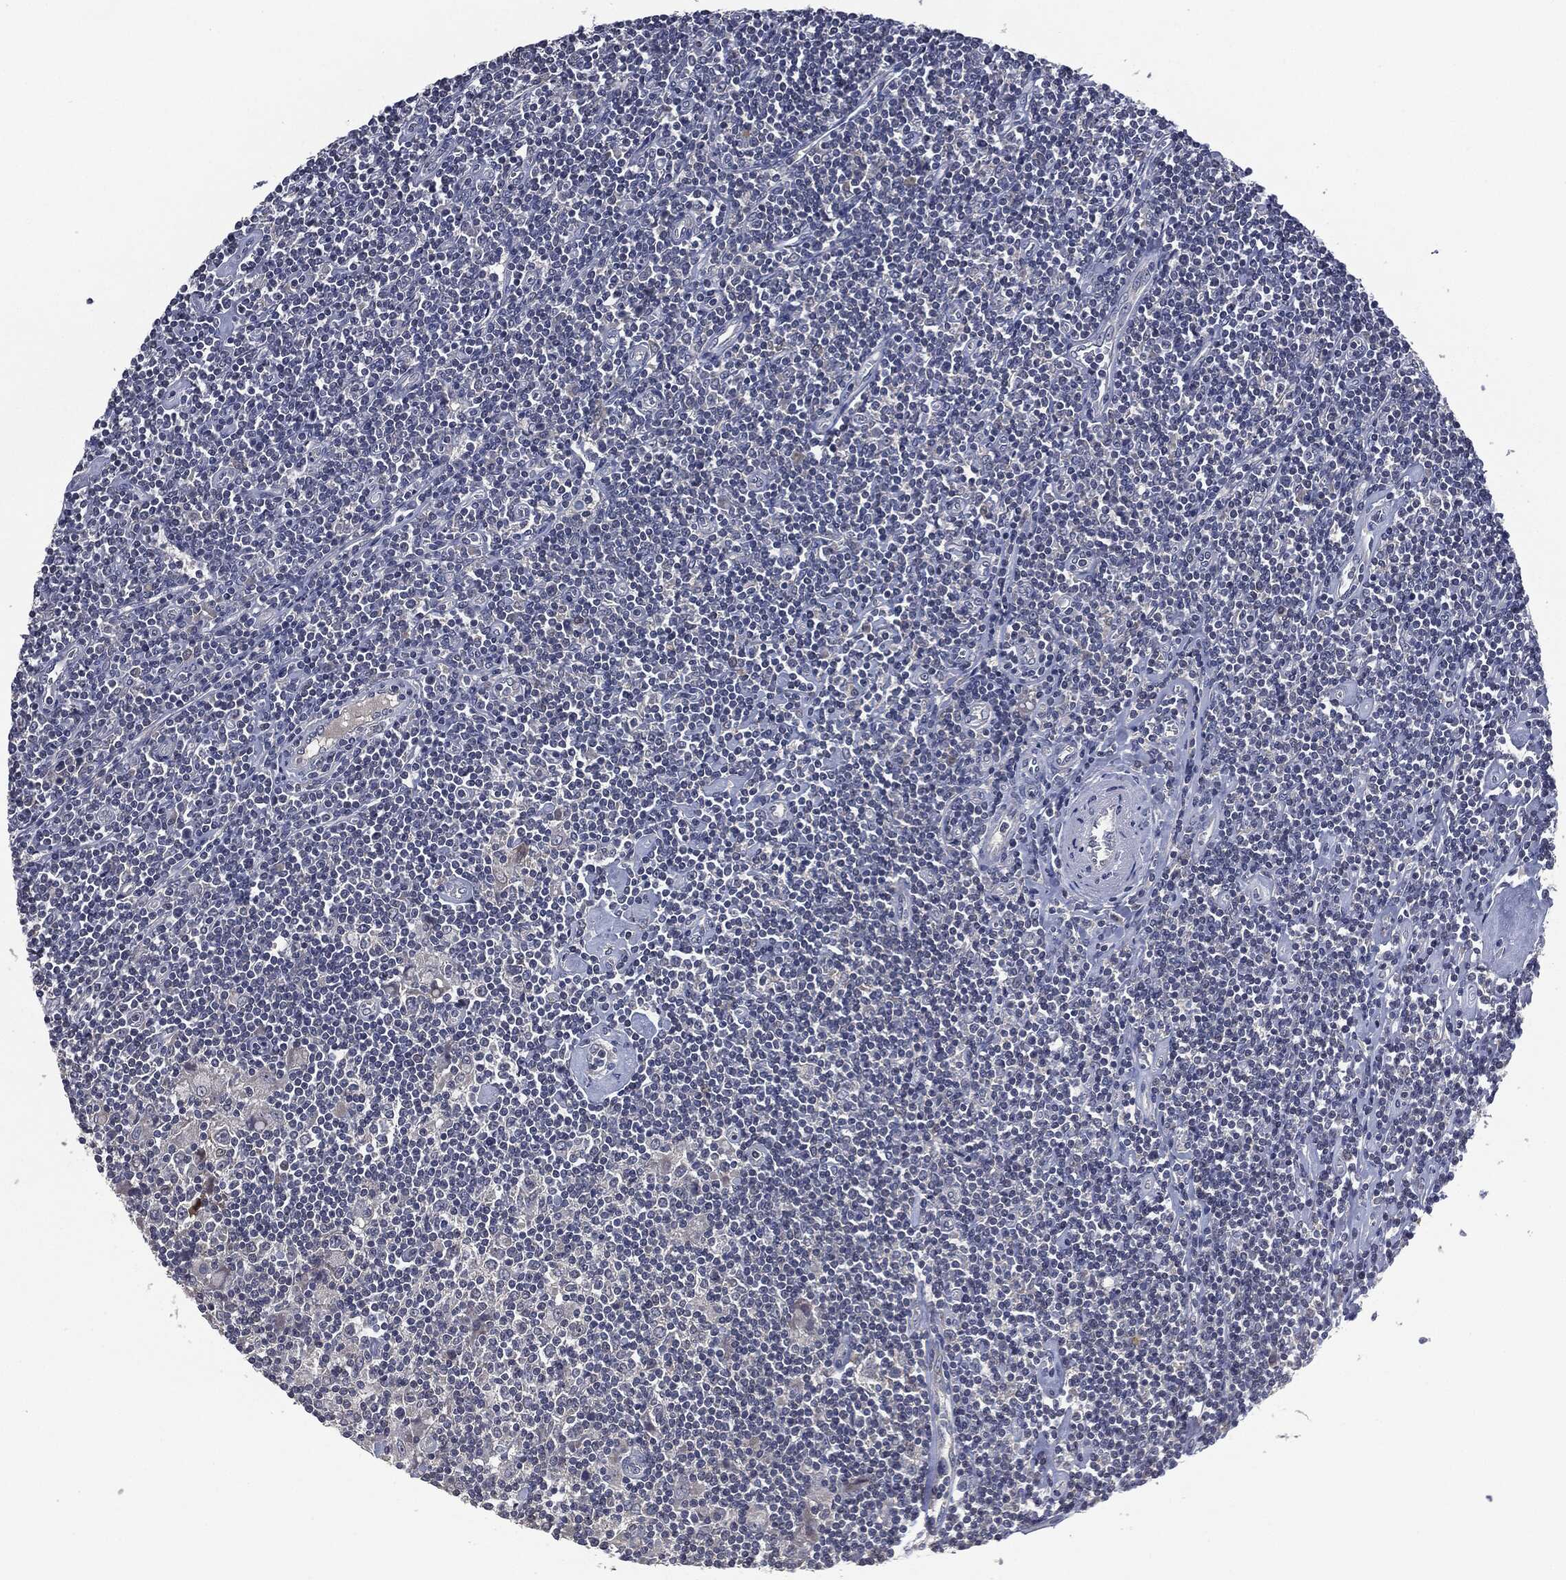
{"staining": {"intensity": "negative", "quantity": "none", "location": "none"}, "tissue": "lymphoma", "cell_type": "Tumor cells", "image_type": "cancer", "snomed": [{"axis": "morphology", "description": "Hodgkin's disease, NOS"}, {"axis": "topography", "description": "Lymph node"}], "caption": "This is a photomicrograph of immunohistochemistry (IHC) staining of lymphoma, which shows no staining in tumor cells.", "gene": "IL1RN", "patient": {"sex": "male", "age": 40}}